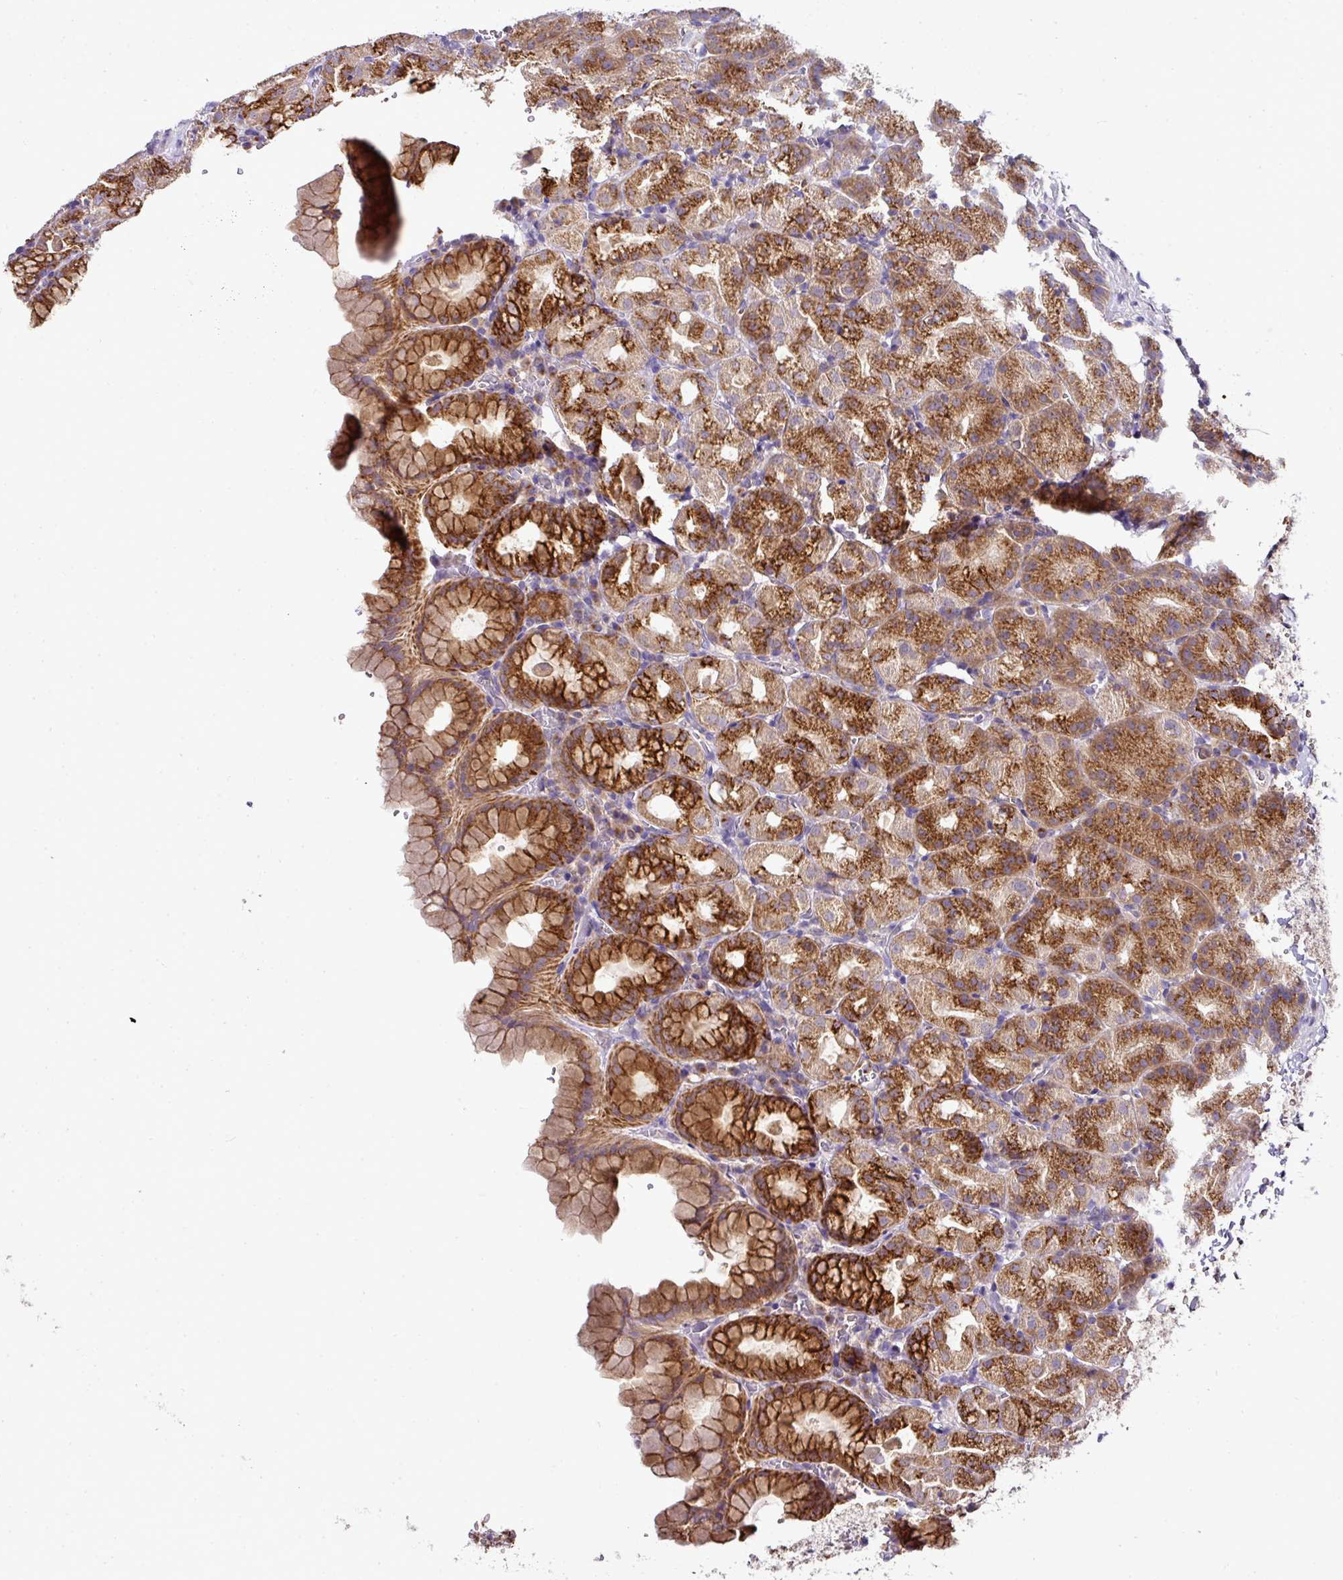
{"staining": {"intensity": "strong", "quantity": "25%-75%", "location": "cytoplasmic/membranous"}, "tissue": "stomach", "cell_type": "Glandular cells", "image_type": "normal", "snomed": [{"axis": "morphology", "description": "Normal tissue, NOS"}, {"axis": "topography", "description": "Stomach, upper"}], "caption": "Immunohistochemistry (IHC) histopathology image of benign stomach: human stomach stained using immunohistochemistry displays high levels of strong protein expression localized specifically in the cytoplasmic/membranous of glandular cells, appearing as a cytoplasmic/membranous brown color.", "gene": "SKIC2", "patient": {"sex": "female", "age": 81}}